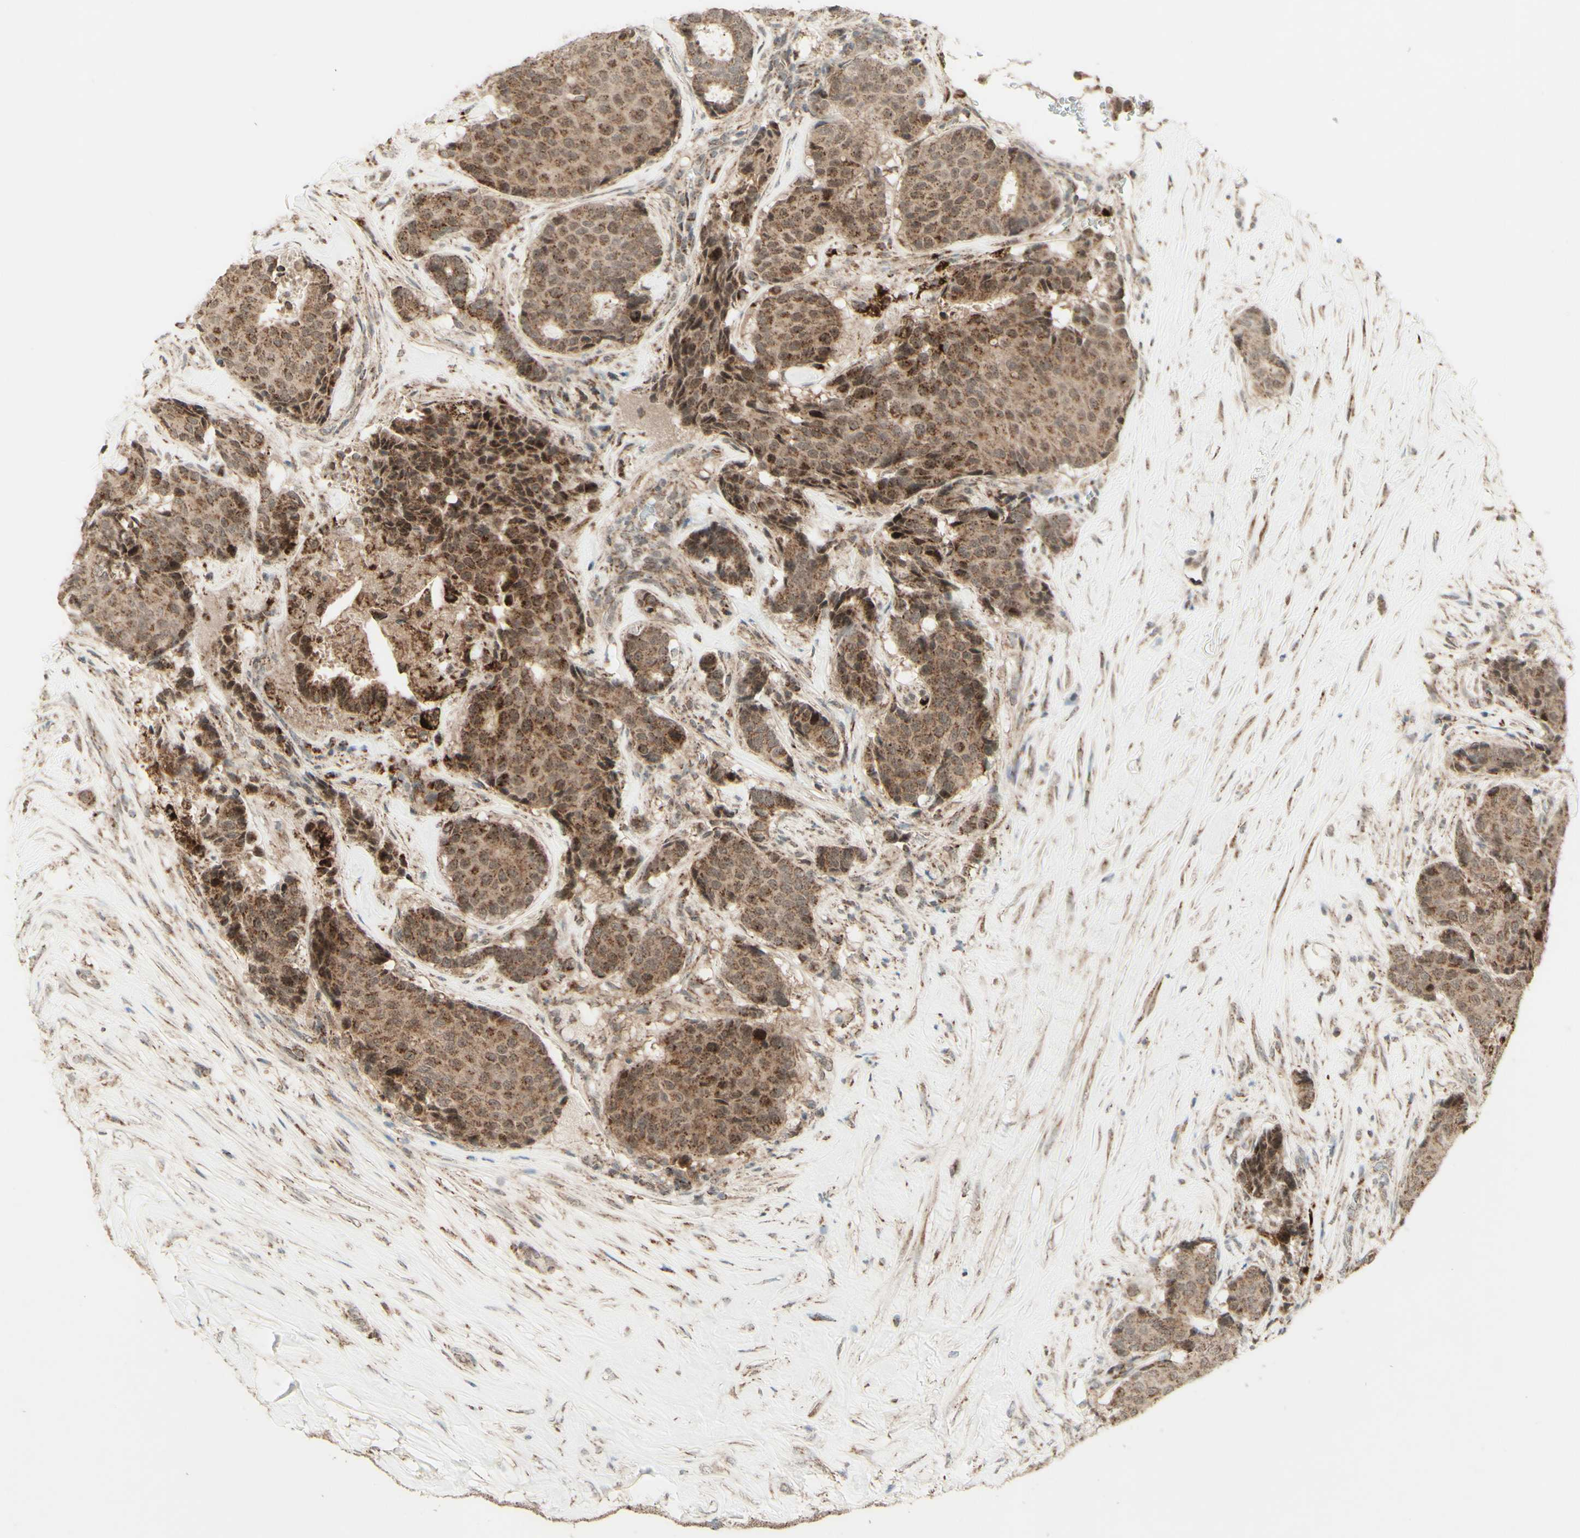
{"staining": {"intensity": "moderate", "quantity": ">75%", "location": "cytoplasmic/membranous"}, "tissue": "breast cancer", "cell_type": "Tumor cells", "image_type": "cancer", "snomed": [{"axis": "morphology", "description": "Duct carcinoma"}, {"axis": "topography", "description": "Breast"}], "caption": "Immunohistochemistry histopathology image of neoplastic tissue: human breast cancer stained using IHC demonstrates medium levels of moderate protein expression localized specifically in the cytoplasmic/membranous of tumor cells, appearing as a cytoplasmic/membranous brown color.", "gene": "DHRS3", "patient": {"sex": "female", "age": 75}}